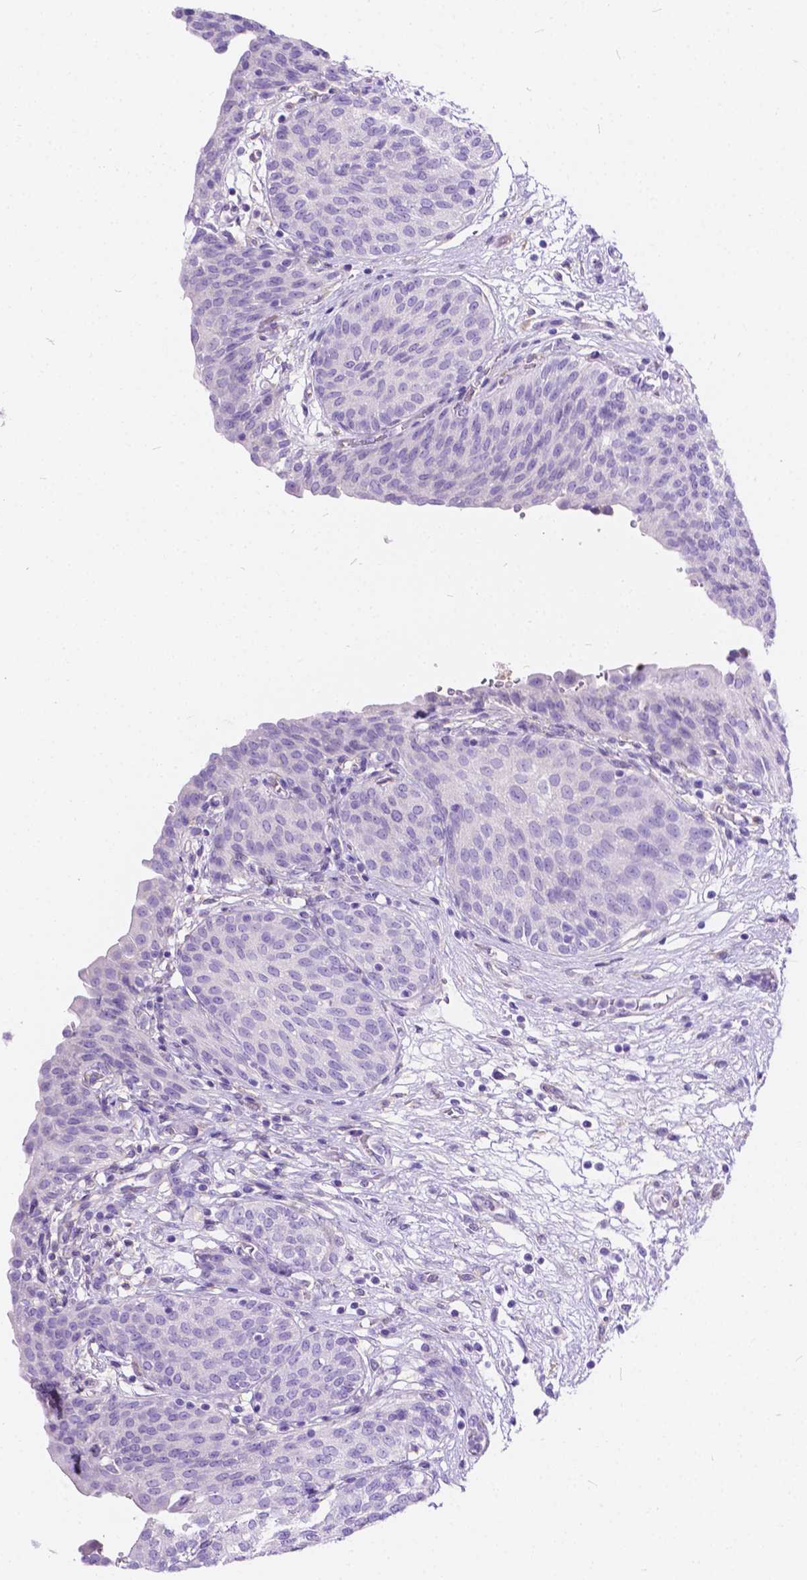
{"staining": {"intensity": "negative", "quantity": "none", "location": "none"}, "tissue": "urinary bladder", "cell_type": "Urothelial cells", "image_type": "normal", "snomed": [{"axis": "morphology", "description": "Normal tissue, NOS"}, {"axis": "topography", "description": "Urinary bladder"}], "caption": "Immunohistochemistry image of unremarkable urinary bladder: human urinary bladder stained with DAB (3,3'-diaminobenzidine) exhibits no significant protein staining in urothelial cells. (Stains: DAB IHC with hematoxylin counter stain, Microscopy: brightfield microscopy at high magnification).", "gene": "CHRM1", "patient": {"sex": "male", "age": 68}}